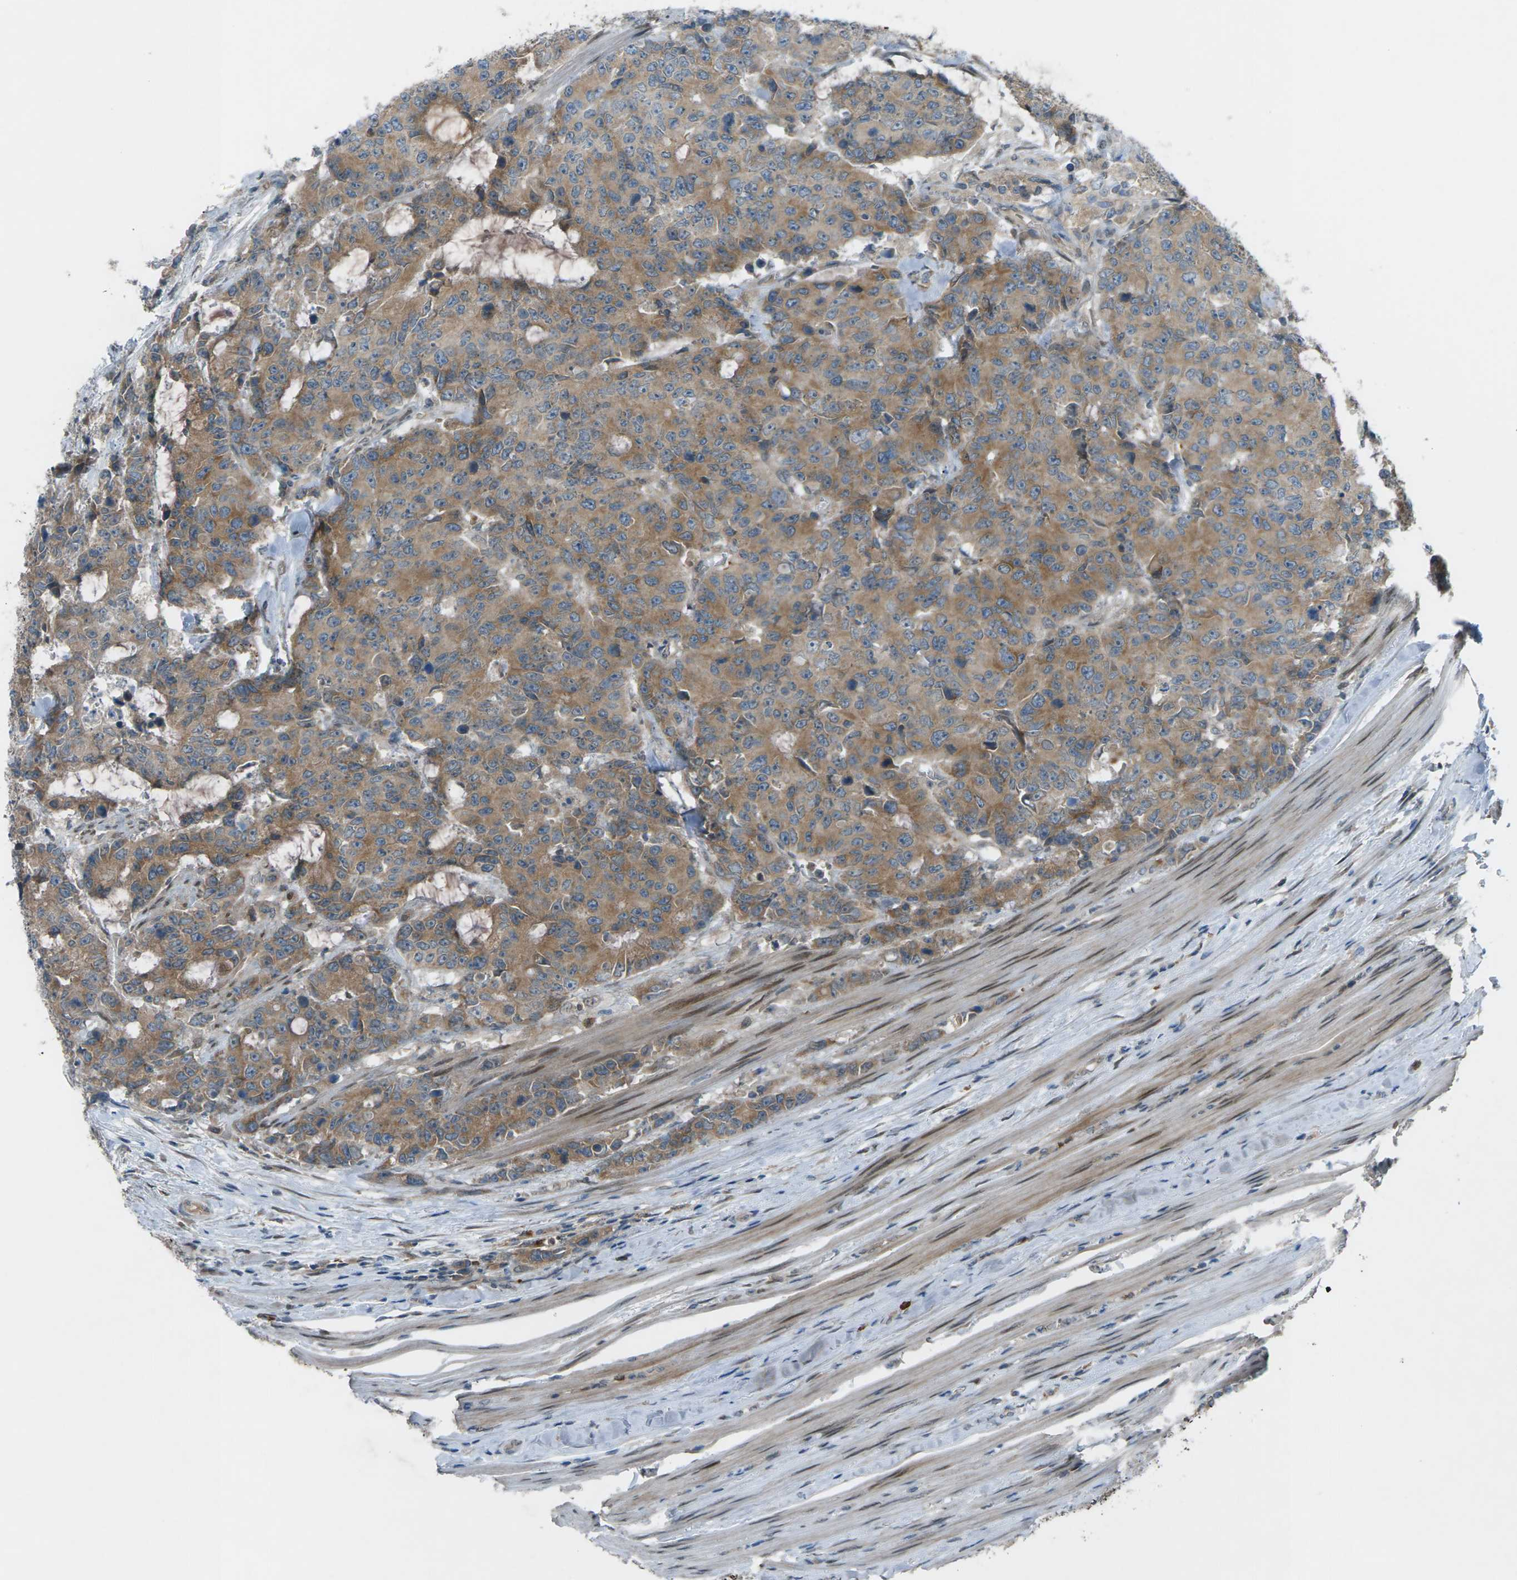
{"staining": {"intensity": "moderate", "quantity": ">75%", "location": "cytoplasmic/membranous"}, "tissue": "colorectal cancer", "cell_type": "Tumor cells", "image_type": "cancer", "snomed": [{"axis": "morphology", "description": "Adenocarcinoma, NOS"}, {"axis": "topography", "description": "Colon"}], "caption": "Tumor cells exhibit medium levels of moderate cytoplasmic/membranous expression in about >75% of cells in colorectal cancer (adenocarcinoma). Using DAB (3,3'-diaminobenzidine) (brown) and hematoxylin (blue) stains, captured at high magnification using brightfield microscopy.", "gene": "DYRK1A", "patient": {"sex": "female", "age": 86}}